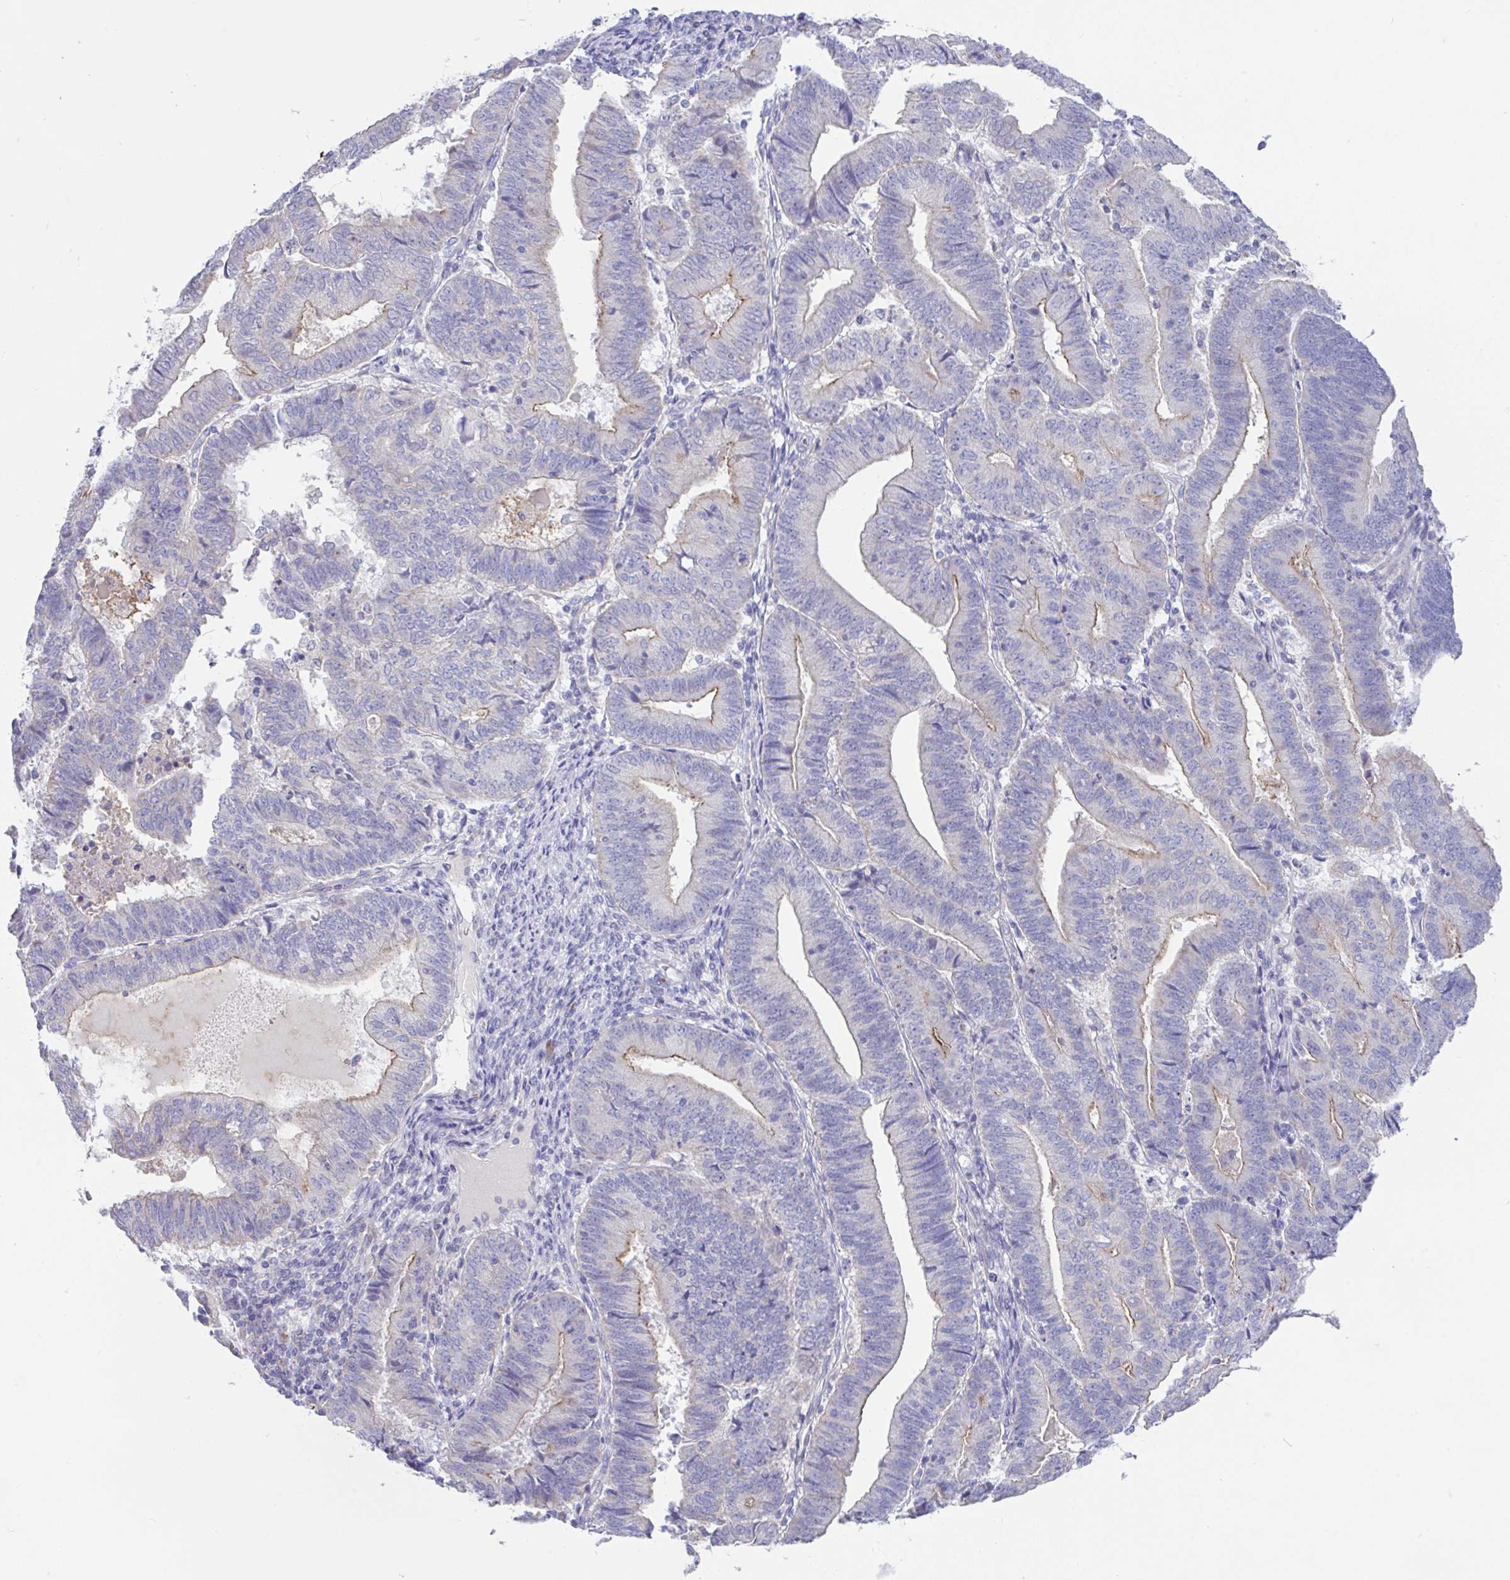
{"staining": {"intensity": "weak", "quantity": "<25%", "location": "cytoplasmic/membranous"}, "tissue": "endometrial cancer", "cell_type": "Tumor cells", "image_type": "cancer", "snomed": [{"axis": "morphology", "description": "Adenocarcinoma, NOS"}, {"axis": "topography", "description": "Endometrium"}], "caption": "DAB immunohistochemical staining of human adenocarcinoma (endometrial) shows no significant expression in tumor cells.", "gene": "CCSAP", "patient": {"sex": "female", "age": 70}}